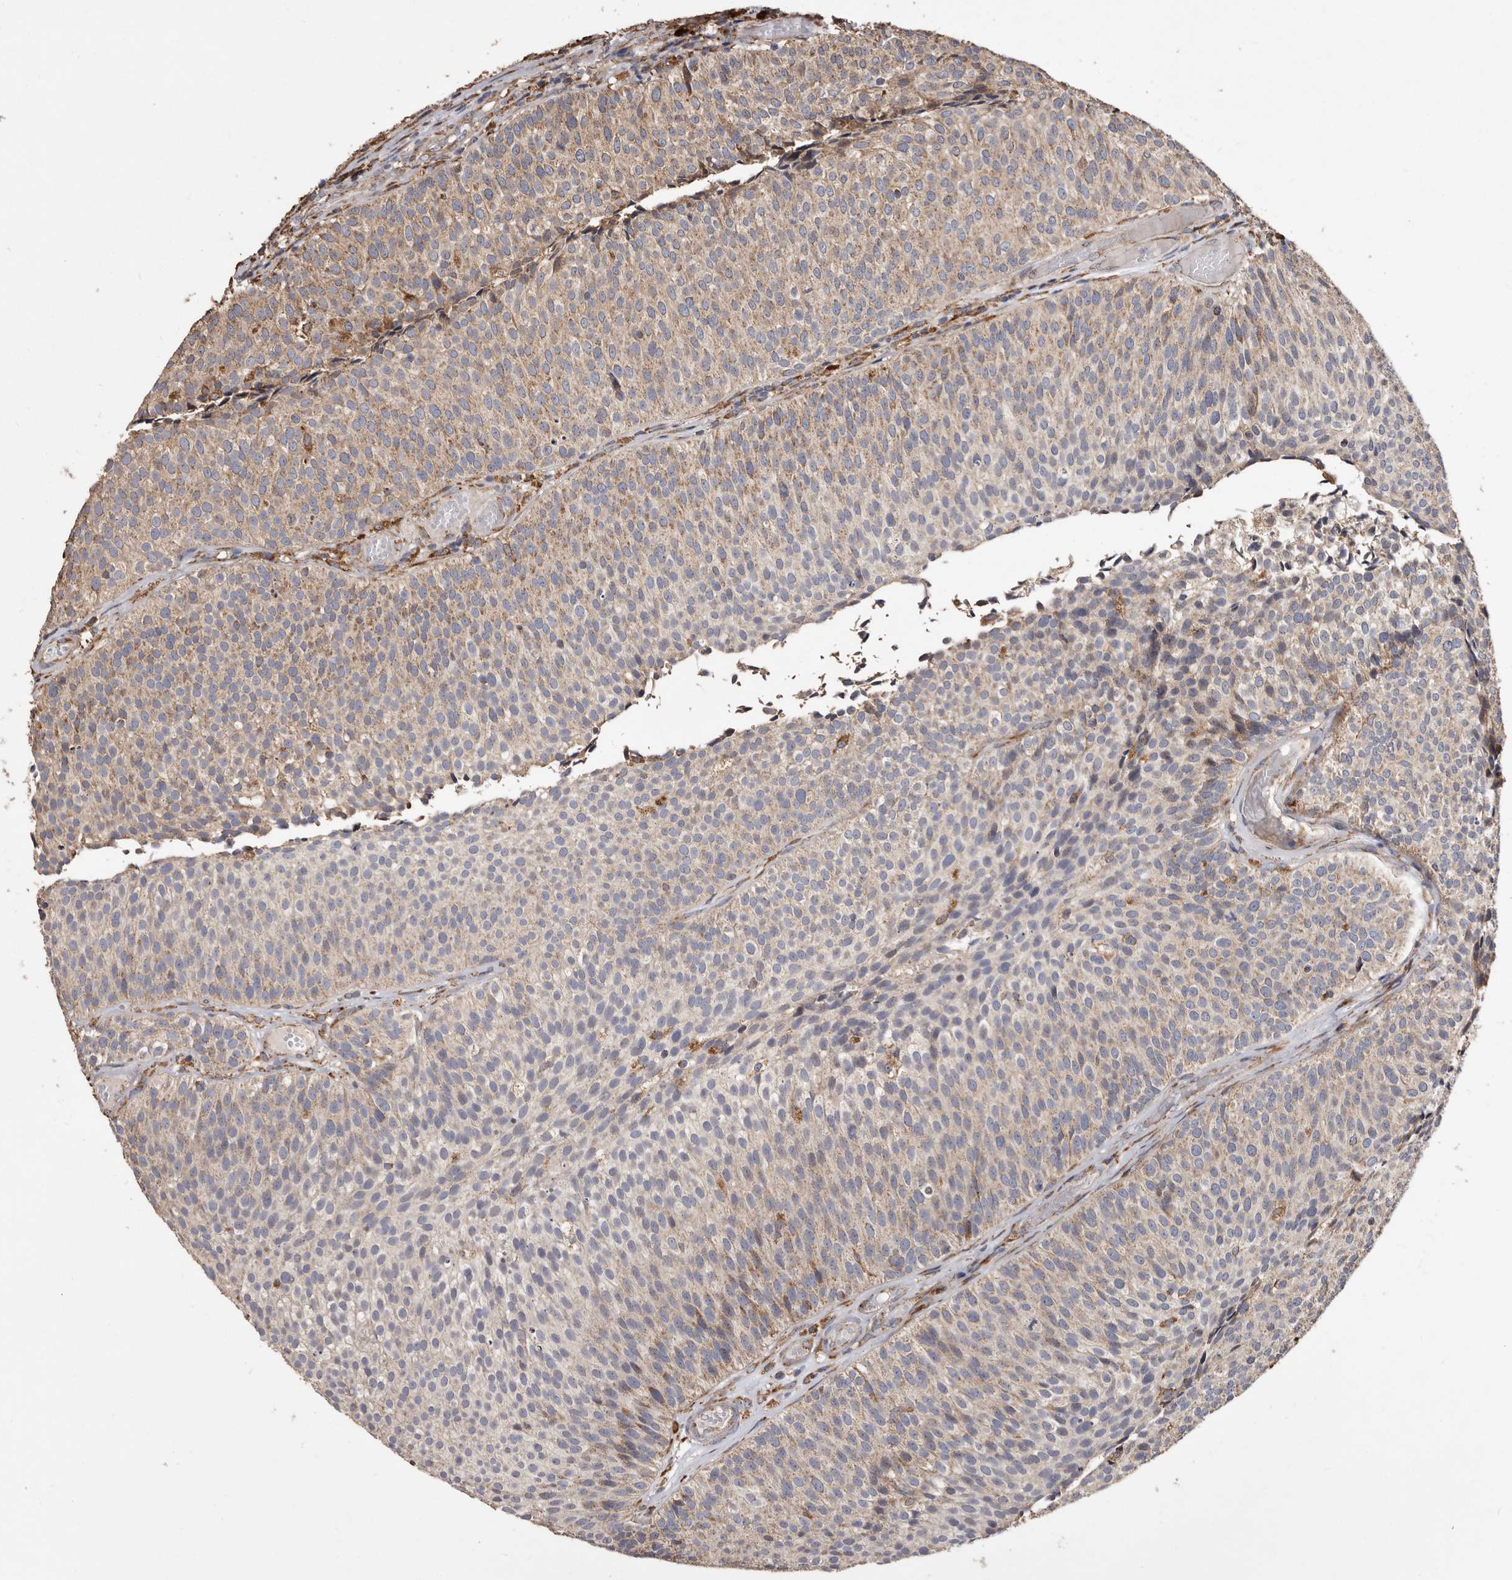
{"staining": {"intensity": "weak", "quantity": "25%-75%", "location": "cytoplasmic/membranous"}, "tissue": "urothelial cancer", "cell_type": "Tumor cells", "image_type": "cancer", "snomed": [{"axis": "morphology", "description": "Urothelial carcinoma, Low grade"}, {"axis": "topography", "description": "Urinary bladder"}], "caption": "Protein expression by immunohistochemistry (IHC) shows weak cytoplasmic/membranous staining in approximately 25%-75% of tumor cells in low-grade urothelial carcinoma.", "gene": "STEAP2", "patient": {"sex": "male", "age": 86}}